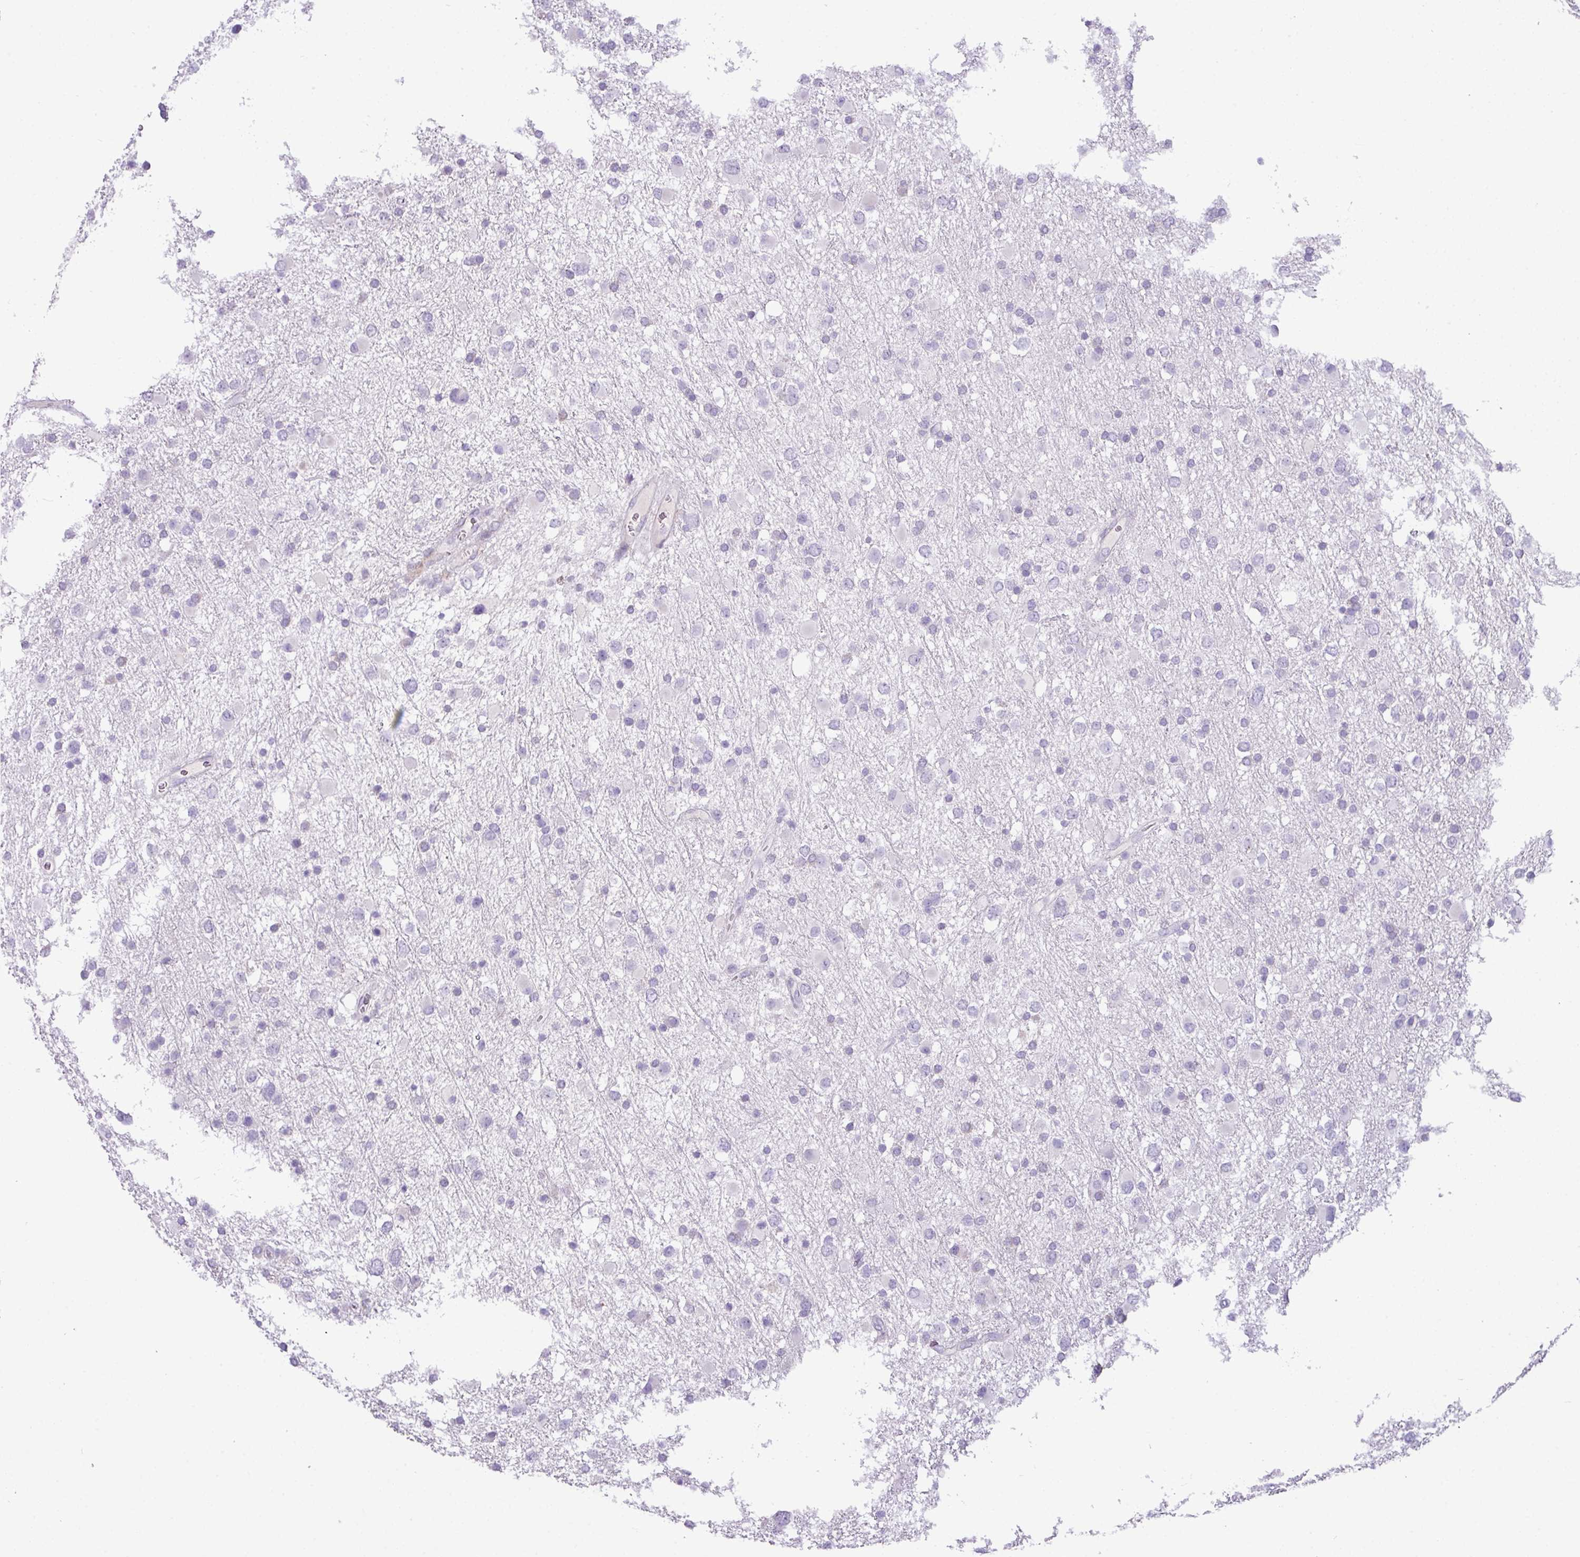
{"staining": {"intensity": "negative", "quantity": "none", "location": "none"}, "tissue": "glioma", "cell_type": "Tumor cells", "image_type": "cancer", "snomed": [{"axis": "morphology", "description": "Glioma, malignant, Low grade"}, {"axis": "topography", "description": "Brain"}], "caption": "Tumor cells show no significant positivity in malignant low-grade glioma. Nuclei are stained in blue.", "gene": "RGS21", "patient": {"sex": "female", "age": 32}}